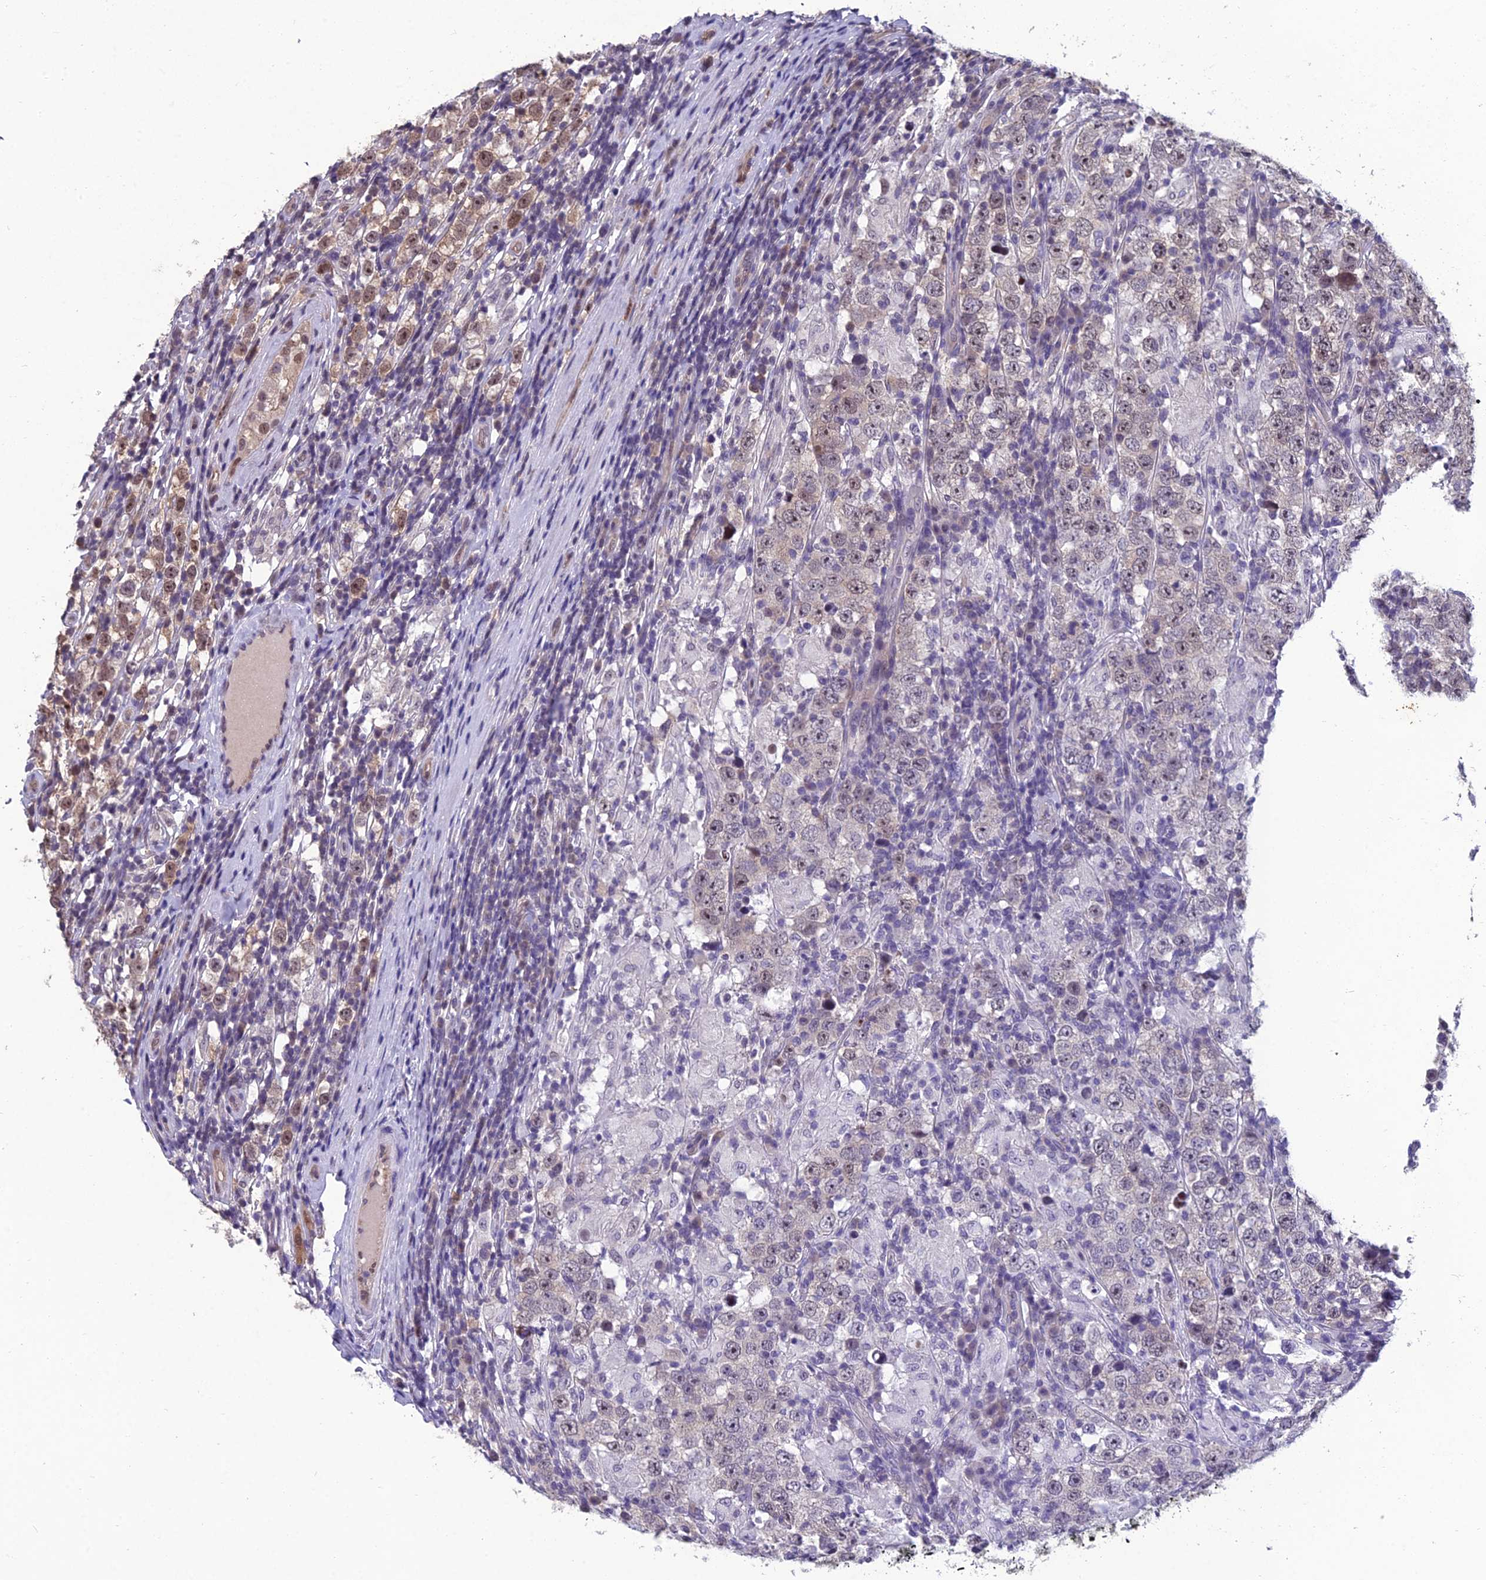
{"staining": {"intensity": "moderate", "quantity": "25%-75%", "location": "cytoplasmic/membranous,nuclear"}, "tissue": "testis cancer", "cell_type": "Tumor cells", "image_type": "cancer", "snomed": [{"axis": "morphology", "description": "Normal tissue, NOS"}, {"axis": "morphology", "description": "Urothelial carcinoma, High grade"}, {"axis": "morphology", "description": "Seminoma, NOS"}, {"axis": "morphology", "description": "Carcinoma, Embryonal, NOS"}, {"axis": "topography", "description": "Urinary bladder"}, {"axis": "topography", "description": "Testis"}], "caption": "Protein expression analysis of testis cancer (urothelial carcinoma (high-grade)) demonstrates moderate cytoplasmic/membranous and nuclear expression in about 25%-75% of tumor cells. Immunohistochemistry stains the protein in brown and the nuclei are stained blue.", "gene": "GRWD1", "patient": {"sex": "male", "age": 41}}